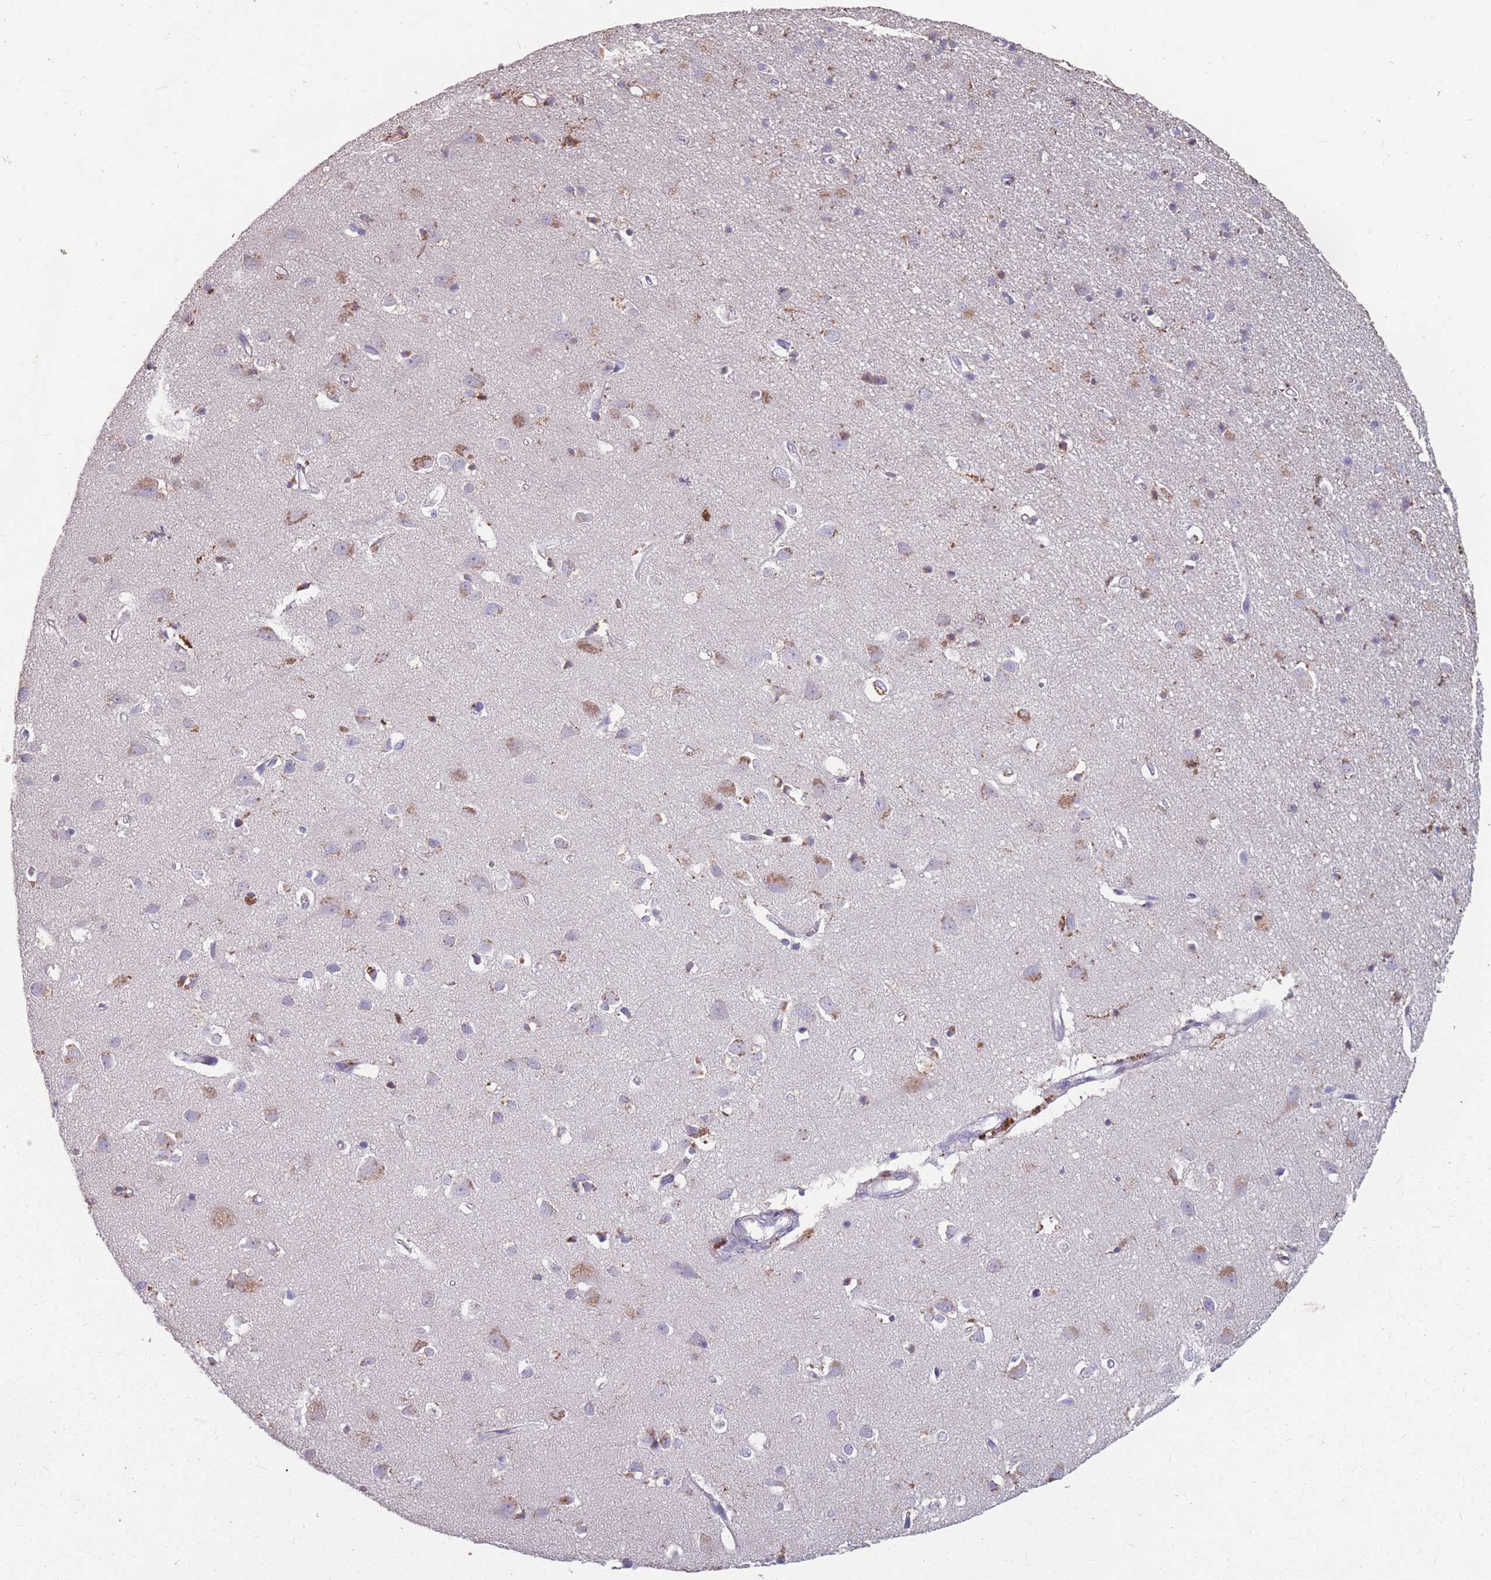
{"staining": {"intensity": "weak", "quantity": "25%-75%", "location": "cytoplasmic/membranous"}, "tissue": "cerebral cortex", "cell_type": "Endothelial cells", "image_type": "normal", "snomed": [{"axis": "morphology", "description": "Normal tissue, NOS"}, {"axis": "topography", "description": "Cerebral cortex"}], "caption": "Benign cerebral cortex shows weak cytoplasmic/membranous positivity in about 25%-75% of endothelial cells The staining is performed using DAB brown chromogen to label protein expression. The nuclei are counter-stained blue using hematoxylin..", "gene": "CD33", "patient": {"sex": "female", "age": 64}}